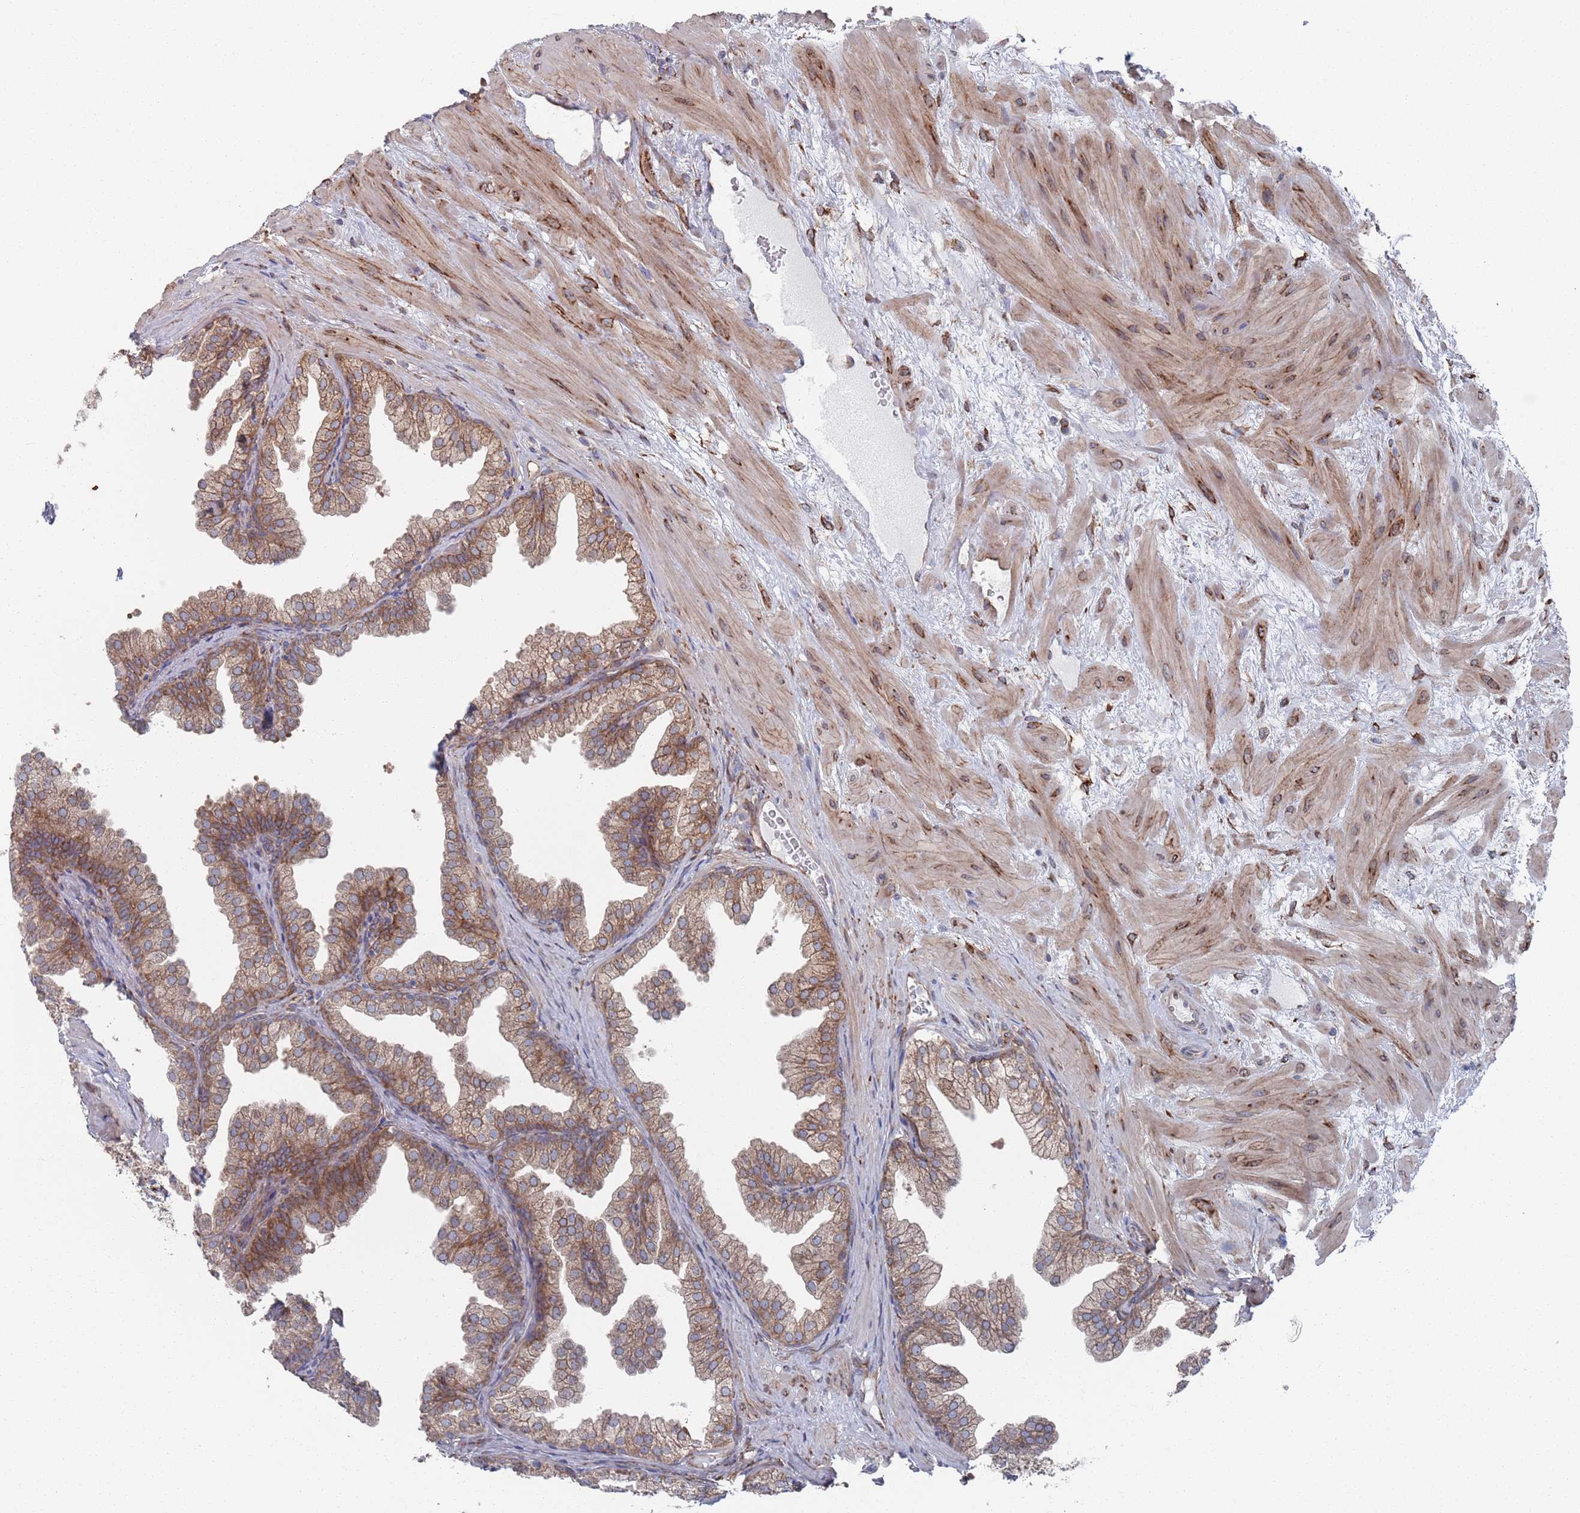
{"staining": {"intensity": "moderate", "quantity": ">75%", "location": "cytoplasmic/membranous"}, "tissue": "prostate", "cell_type": "Glandular cells", "image_type": "normal", "snomed": [{"axis": "morphology", "description": "Normal tissue, NOS"}, {"axis": "topography", "description": "Prostate"}], "caption": "A high-resolution histopathology image shows IHC staining of benign prostate, which displays moderate cytoplasmic/membranous positivity in approximately >75% of glandular cells.", "gene": "CCDC106", "patient": {"sex": "male", "age": 37}}